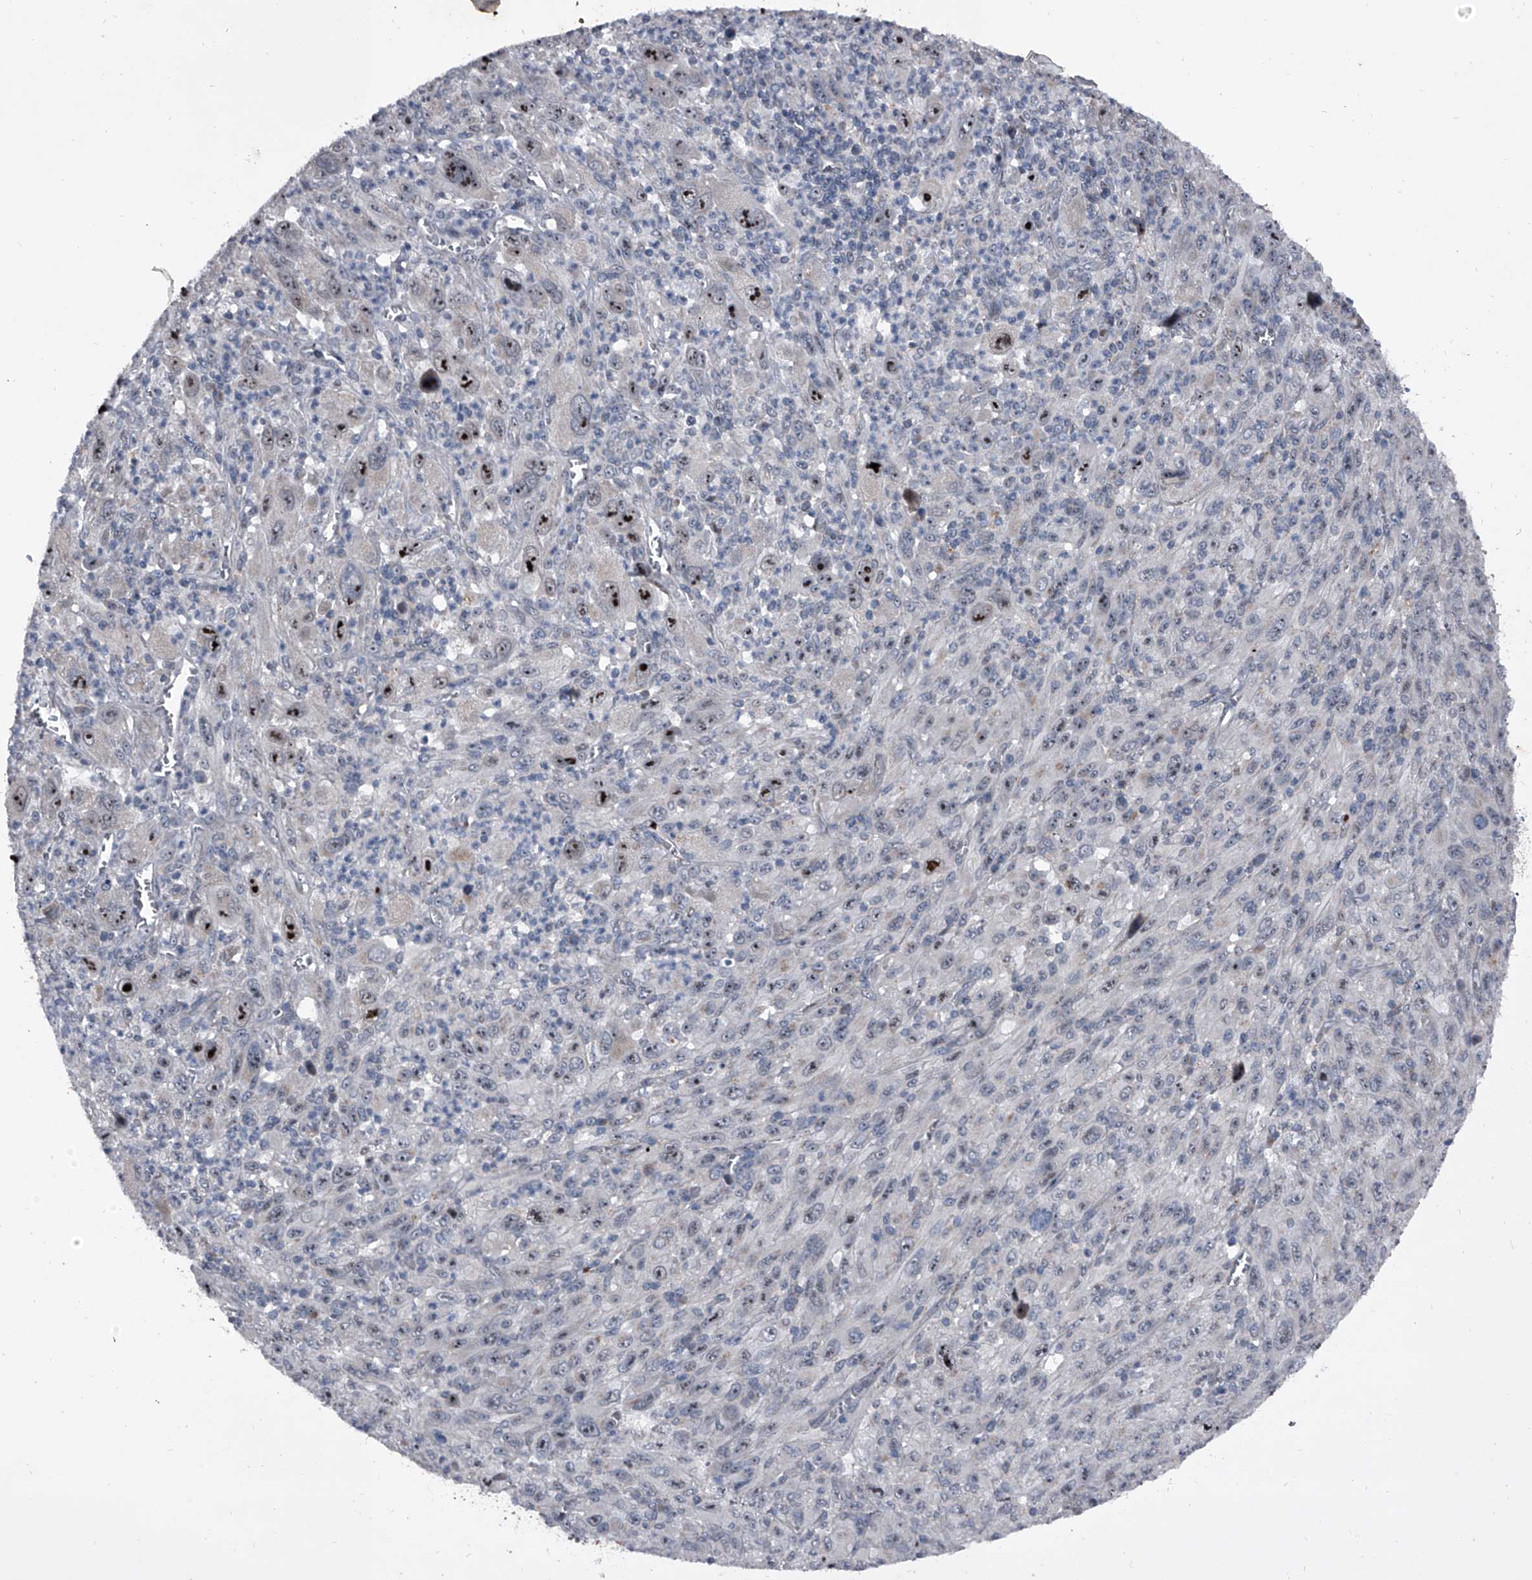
{"staining": {"intensity": "strong", "quantity": "<25%", "location": "nuclear"}, "tissue": "melanoma", "cell_type": "Tumor cells", "image_type": "cancer", "snomed": [{"axis": "morphology", "description": "Malignant melanoma, Metastatic site"}, {"axis": "topography", "description": "Skin"}], "caption": "Brown immunohistochemical staining in melanoma demonstrates strong nuclear positivity in approximately <25% of tumor cells. (Stains: DAB in brown, nuclei in blue, Microscopy: brightfield microscopy at high magnification).", "gene": "CEP85L", "patient": {"sex": "female", "age": 56}}